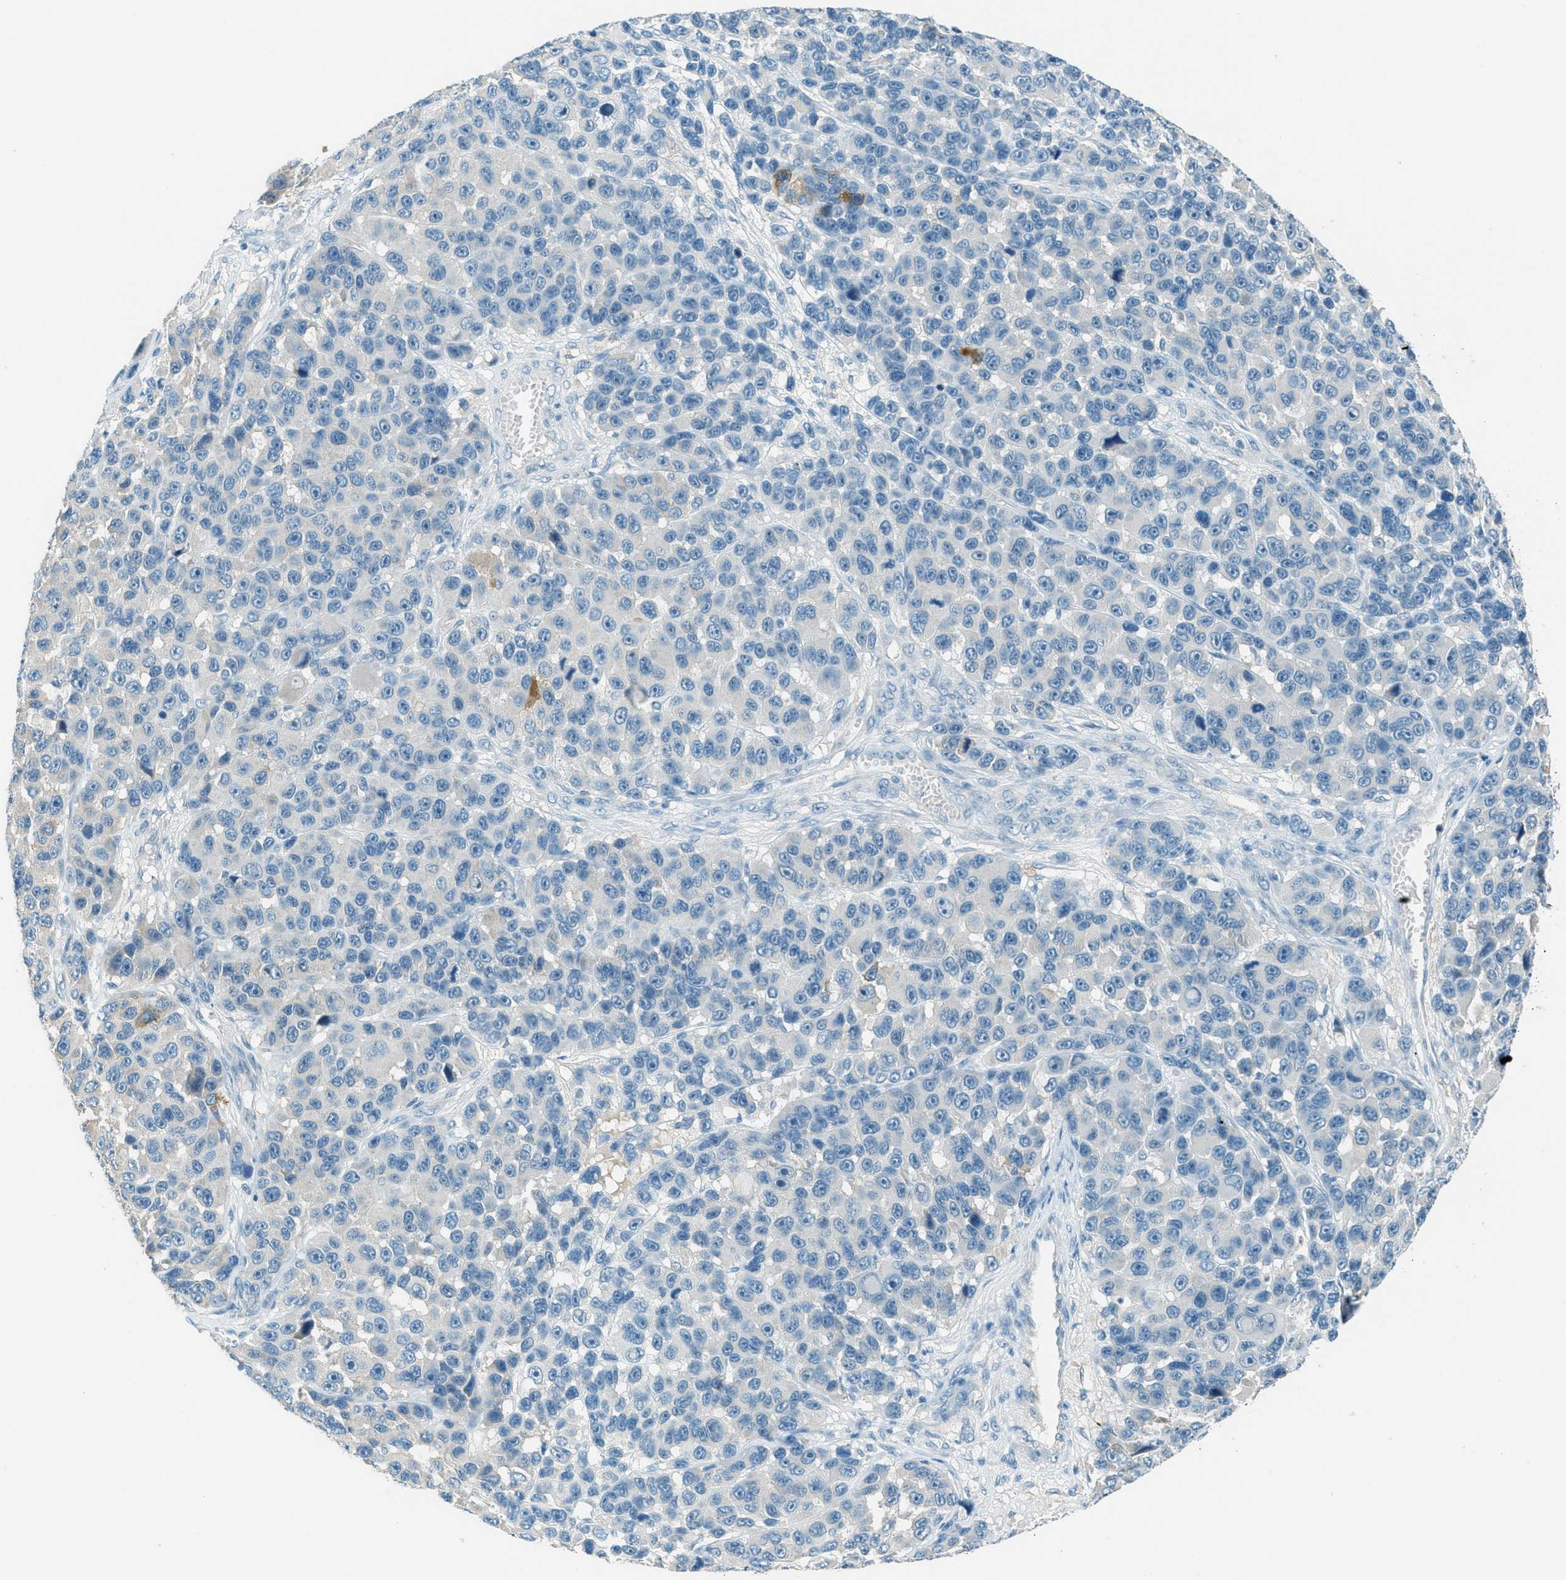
{"staining": {"intensity": "negative", "quantity": "none", "location": "none"}, "tissue": "melanoma", "cell_type": "Tumor cells", "image_type": "cancer", "snomed": [{"axis": "morphology", "description": "Malignant melanoma, NOS"}, {"axis": "topography", "description": "Skin"}], "caption": "Tumor cells show no significant protein positivity in malignant melanoma.", "gene": "MSLN", "patient": {"sex": "male", "age": 53}}